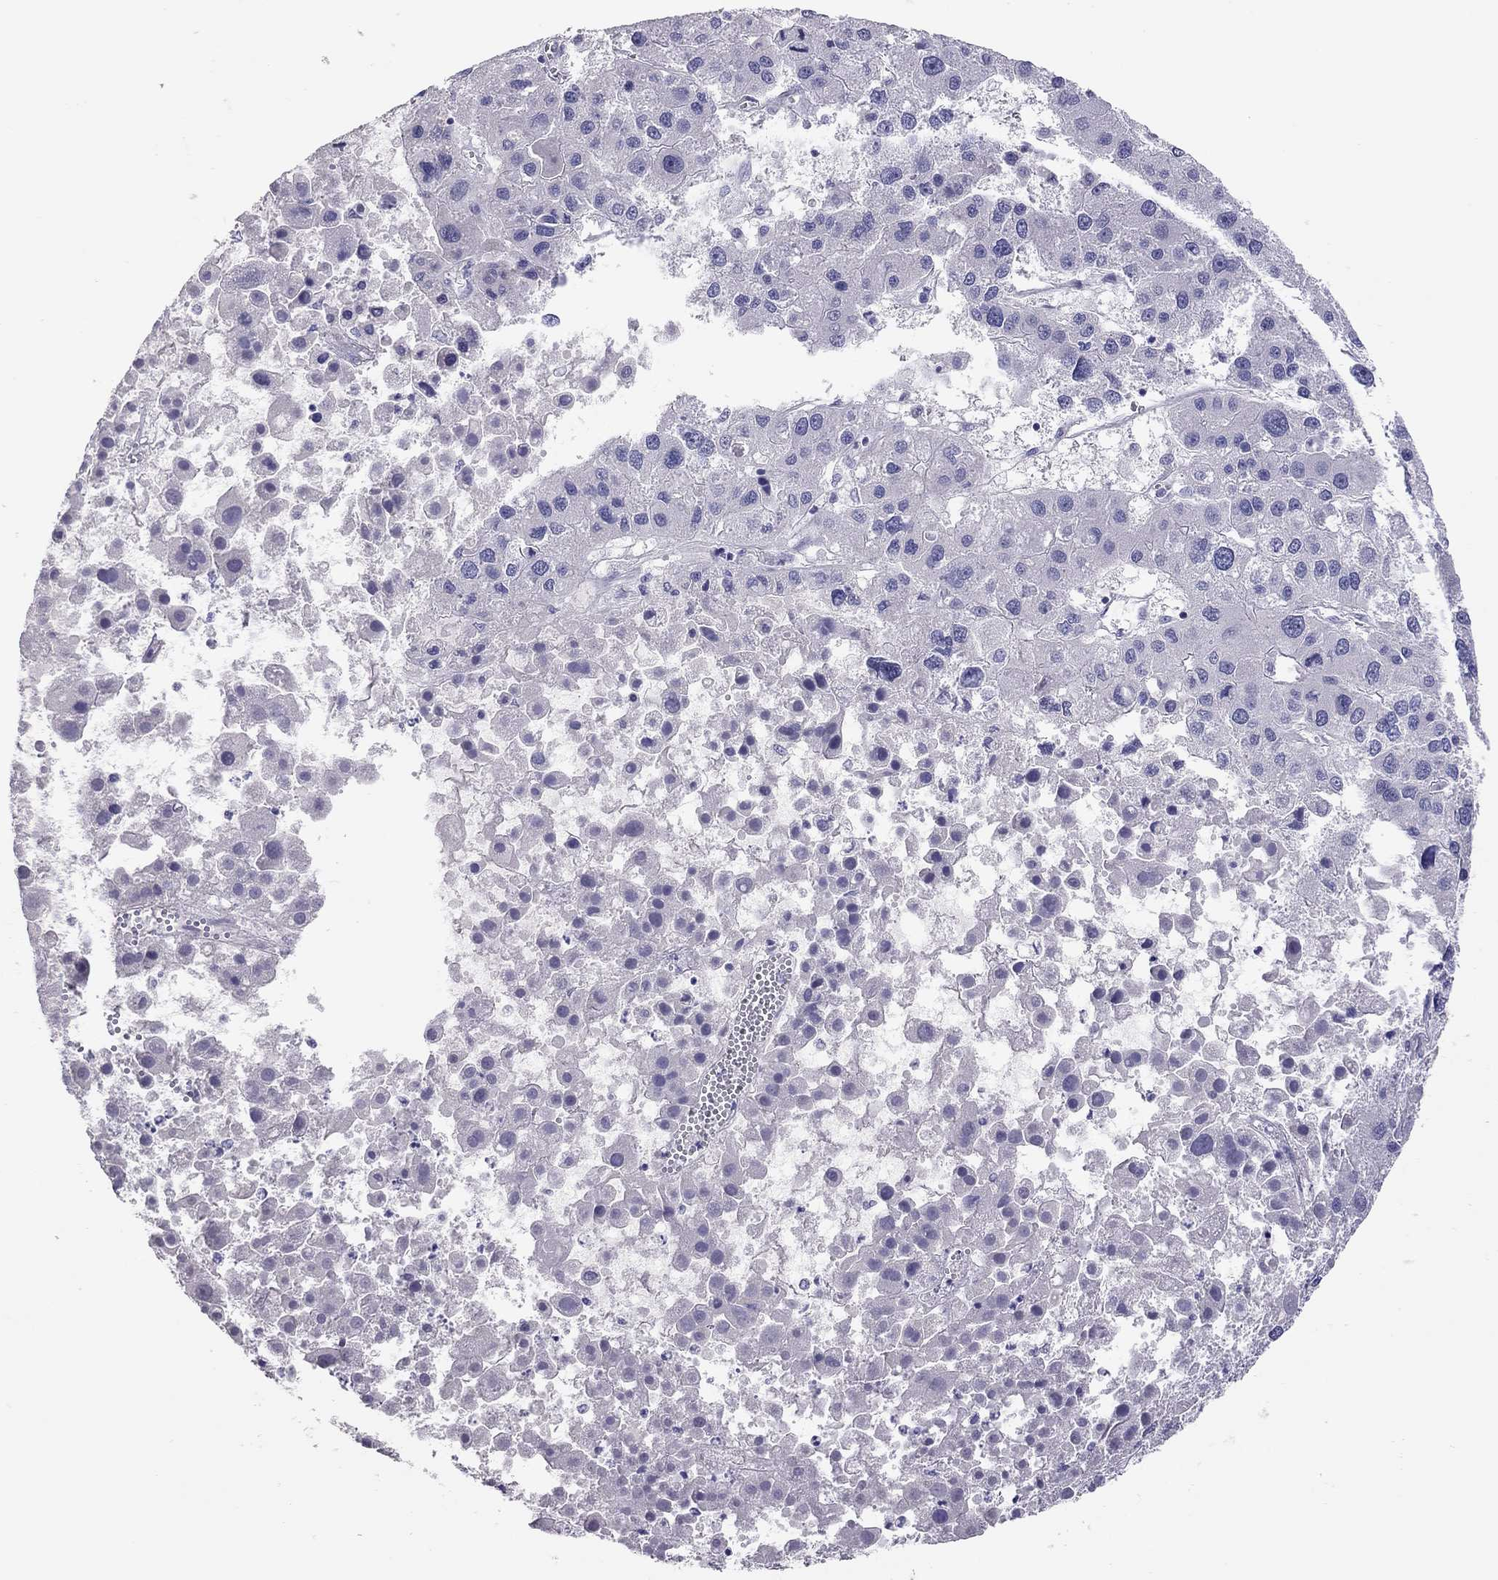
{"staining": {"intensity": "negative", "quantity": "none", "location": "none"}, "tissue": "liver cancer", "cell_type": "Tumor cells", "image_type": "cancer", "snomed": [{"axis": "morphology", "description": "Carcinoma, Hepatocellular, NOS"}, {"axis": "topography", "description": "Liver"}], "caption": "This is an immunohistochemistry image of human liver hepatocellular carcinoma. There is no positivity in tumor cells.", "gene": "IL17REL", "patient": {"sex": "male", "age": 73}}